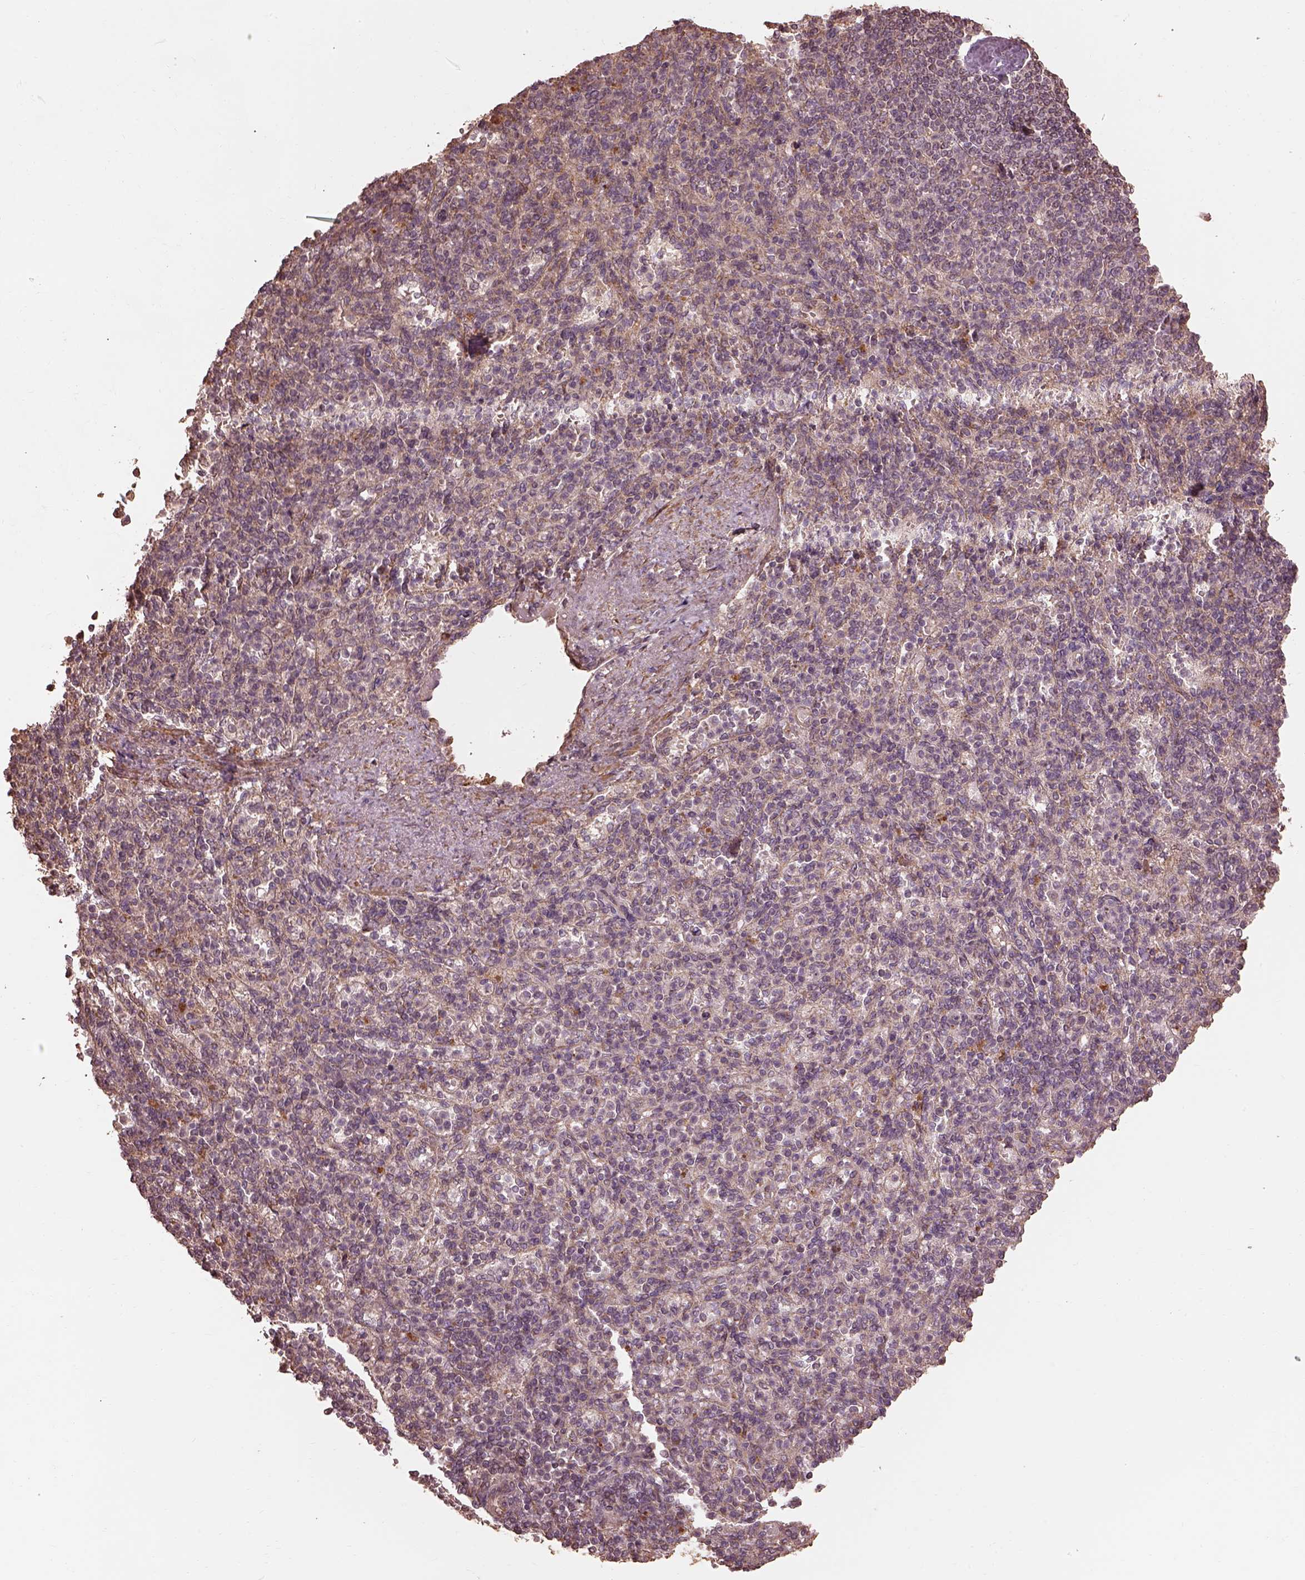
{"staining": {"intensity": "negative", "quantity": "none", "location": "none"}, "tissue": "spleen", "cell_type": "Cells in red pulp", "image_type": "normal", "snomed": [{"axis": "morphology", "description": "Normal tissue, NOS"}, {"axis": "topography", "description": "Spleen"}], "caption": "DAB (3,3'-diaminobenzidine) immunohistochemical staining of benign human spleen demonstrates no significant expression in cells in red pulp. The staining is performed using DAB brown chromogen with nuclei counter-stained in using hematoxylin.", "gene": "METTL4", "patient": {"sex": "female", "age": 74}}